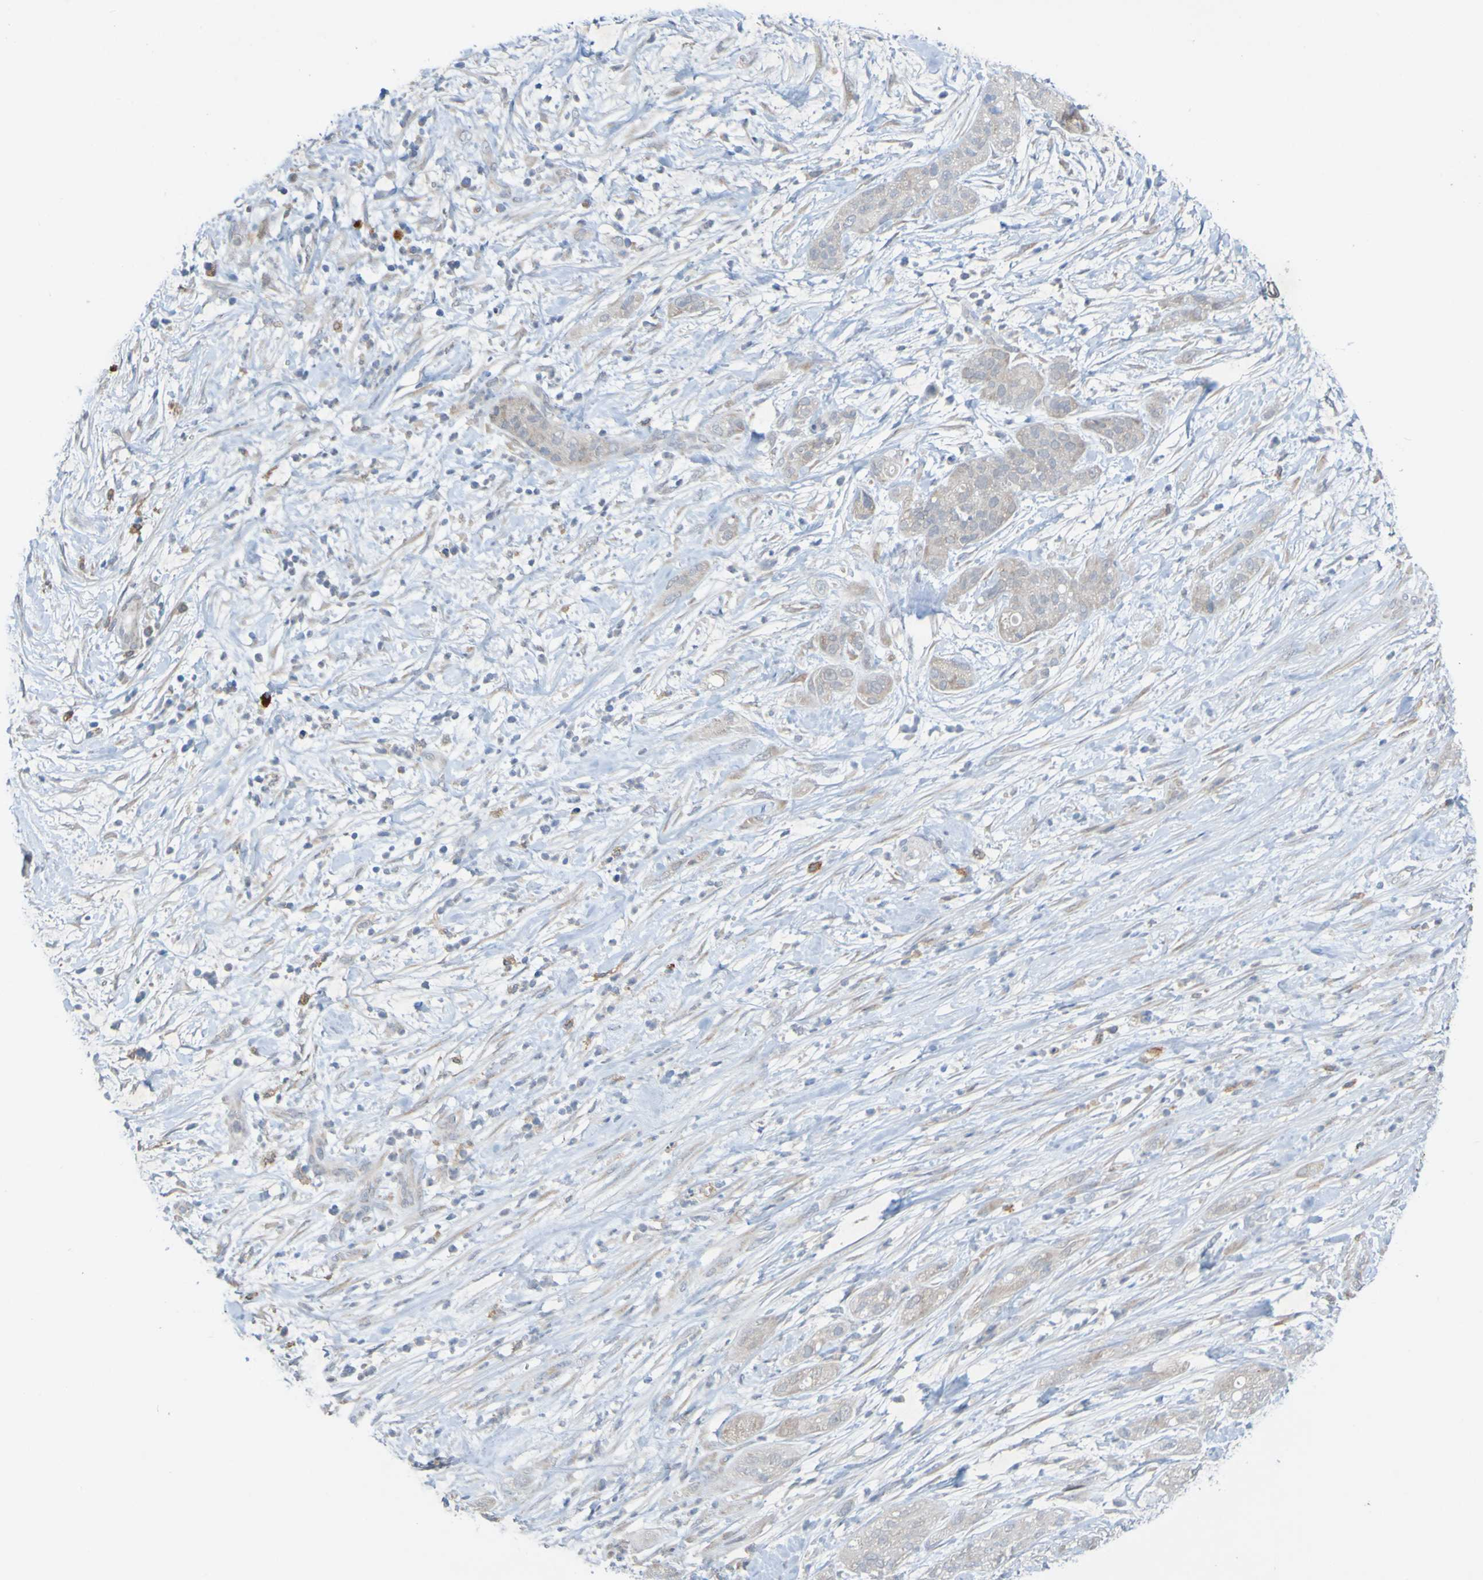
{"staining": {"intensity": "weak", "quantity": "<25%", "location": "cytoplasmic/membranous"}, "tissue": "pancreatic cancer", "cell_type": "Tumor cells", "image_type": "cancer", "snomed": [{"axis": "morphology", "description": "Adenocarcinoma, NOS"}, {"axis": "topography", "description": "Pancreas"}], "caption": "High power microscopy histopathology image of an IHC histopathology image of pancreatic cancer, revealing no significant positivity in tumor cells. Nuclei are stained in blue.", "gene": "LILRB5", "patient": {"sex": "female", "age": 78}}